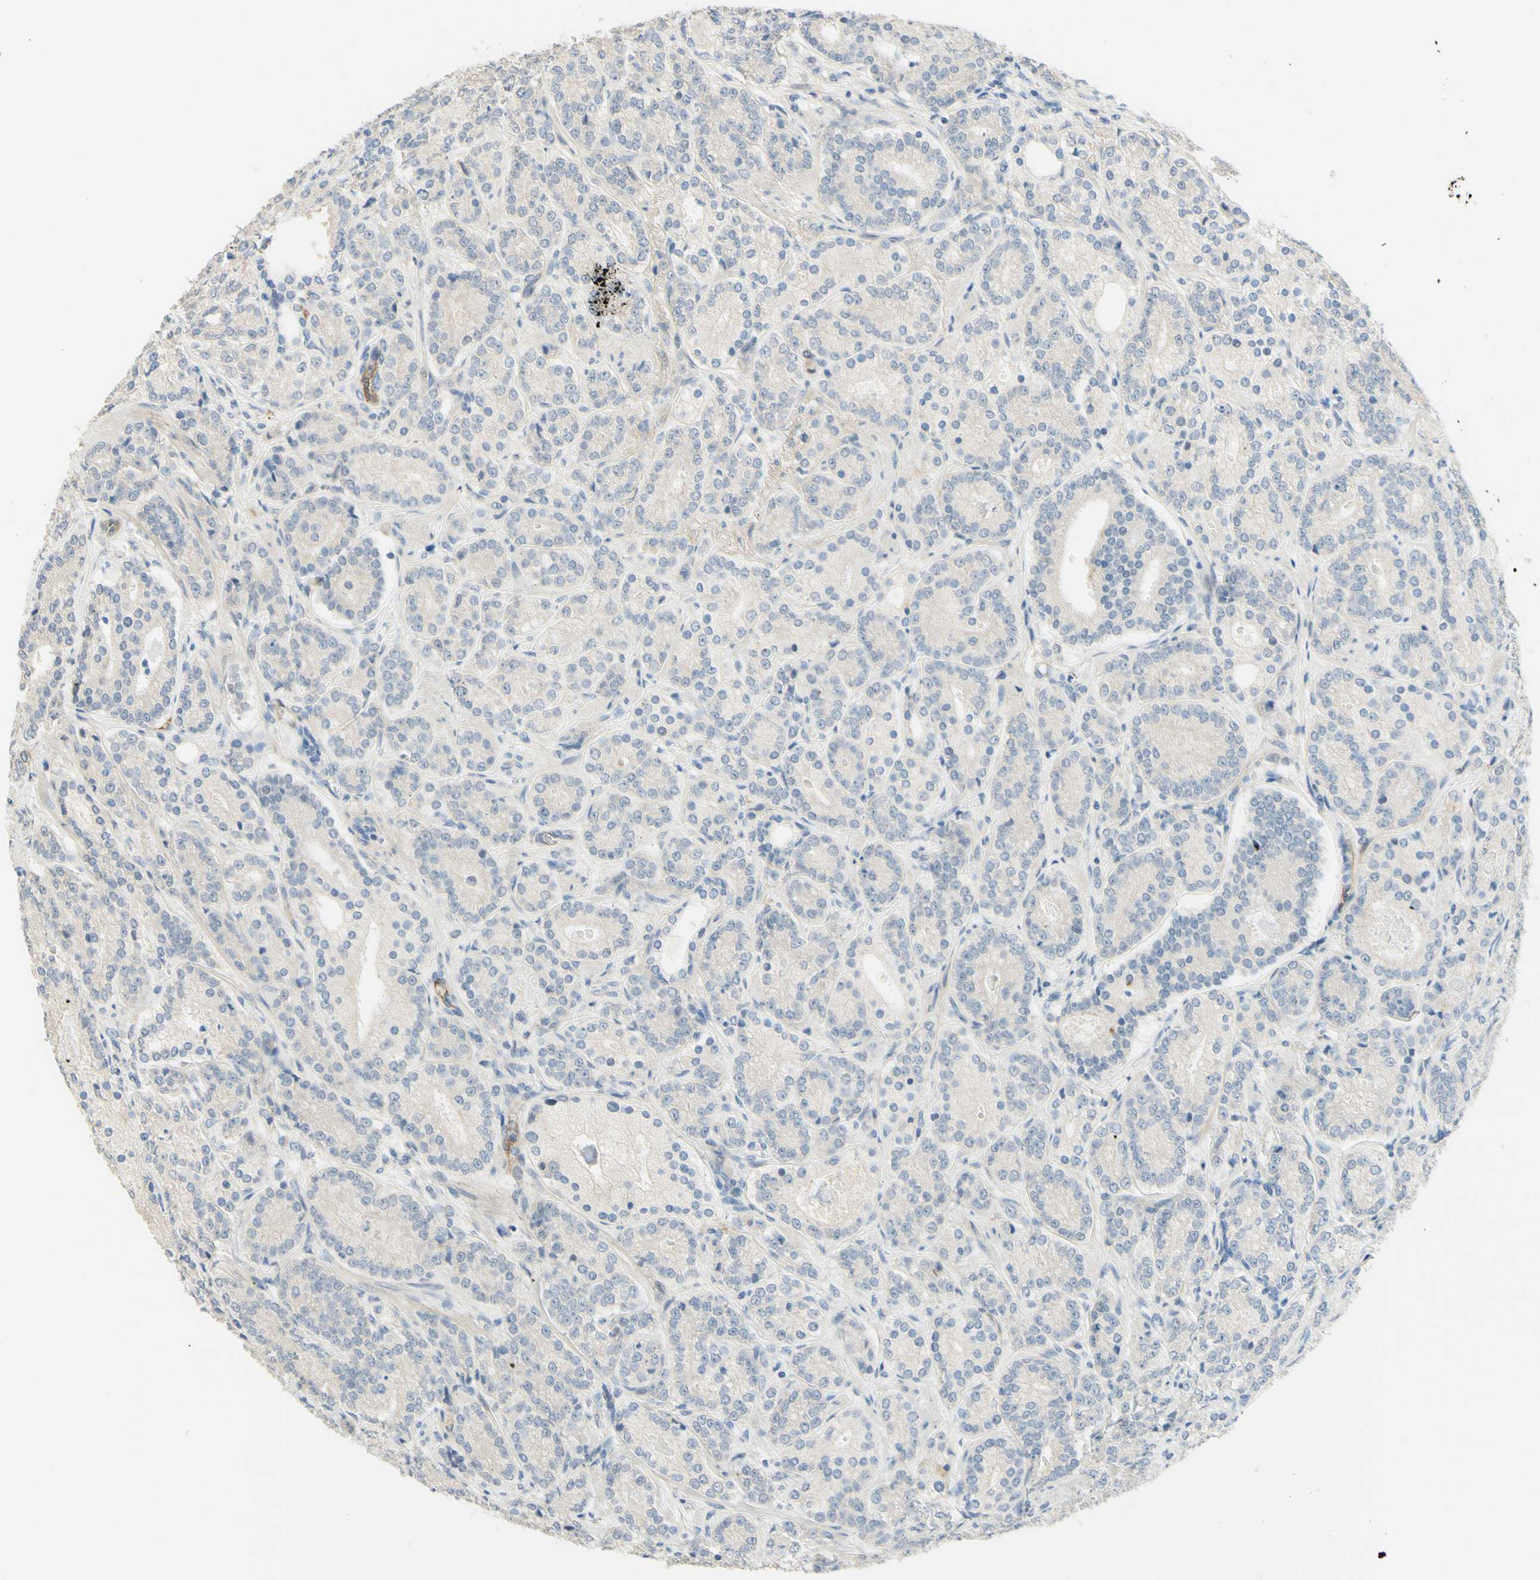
{"staining": {"intensity": "negative", "quantity": "none", "location": "none"}, "tissue": "prostate cancer", "cell_type": "Tumor cells", "image_type": "cancer", "snomed": [{"axis": "morphology", "description": "Adenocarcinoma, High grade"}, {"axis": "topography", "description": "Prostate"}], "caption": "DAB (3,3'-diaminobenzidine) immunohistochemical staining of human prostate high-grade adenocarcinoma shows no significant positivity in tumor cells.", "gene": "ANGPT2", "patient": {"sex": "male", "age": 61}}